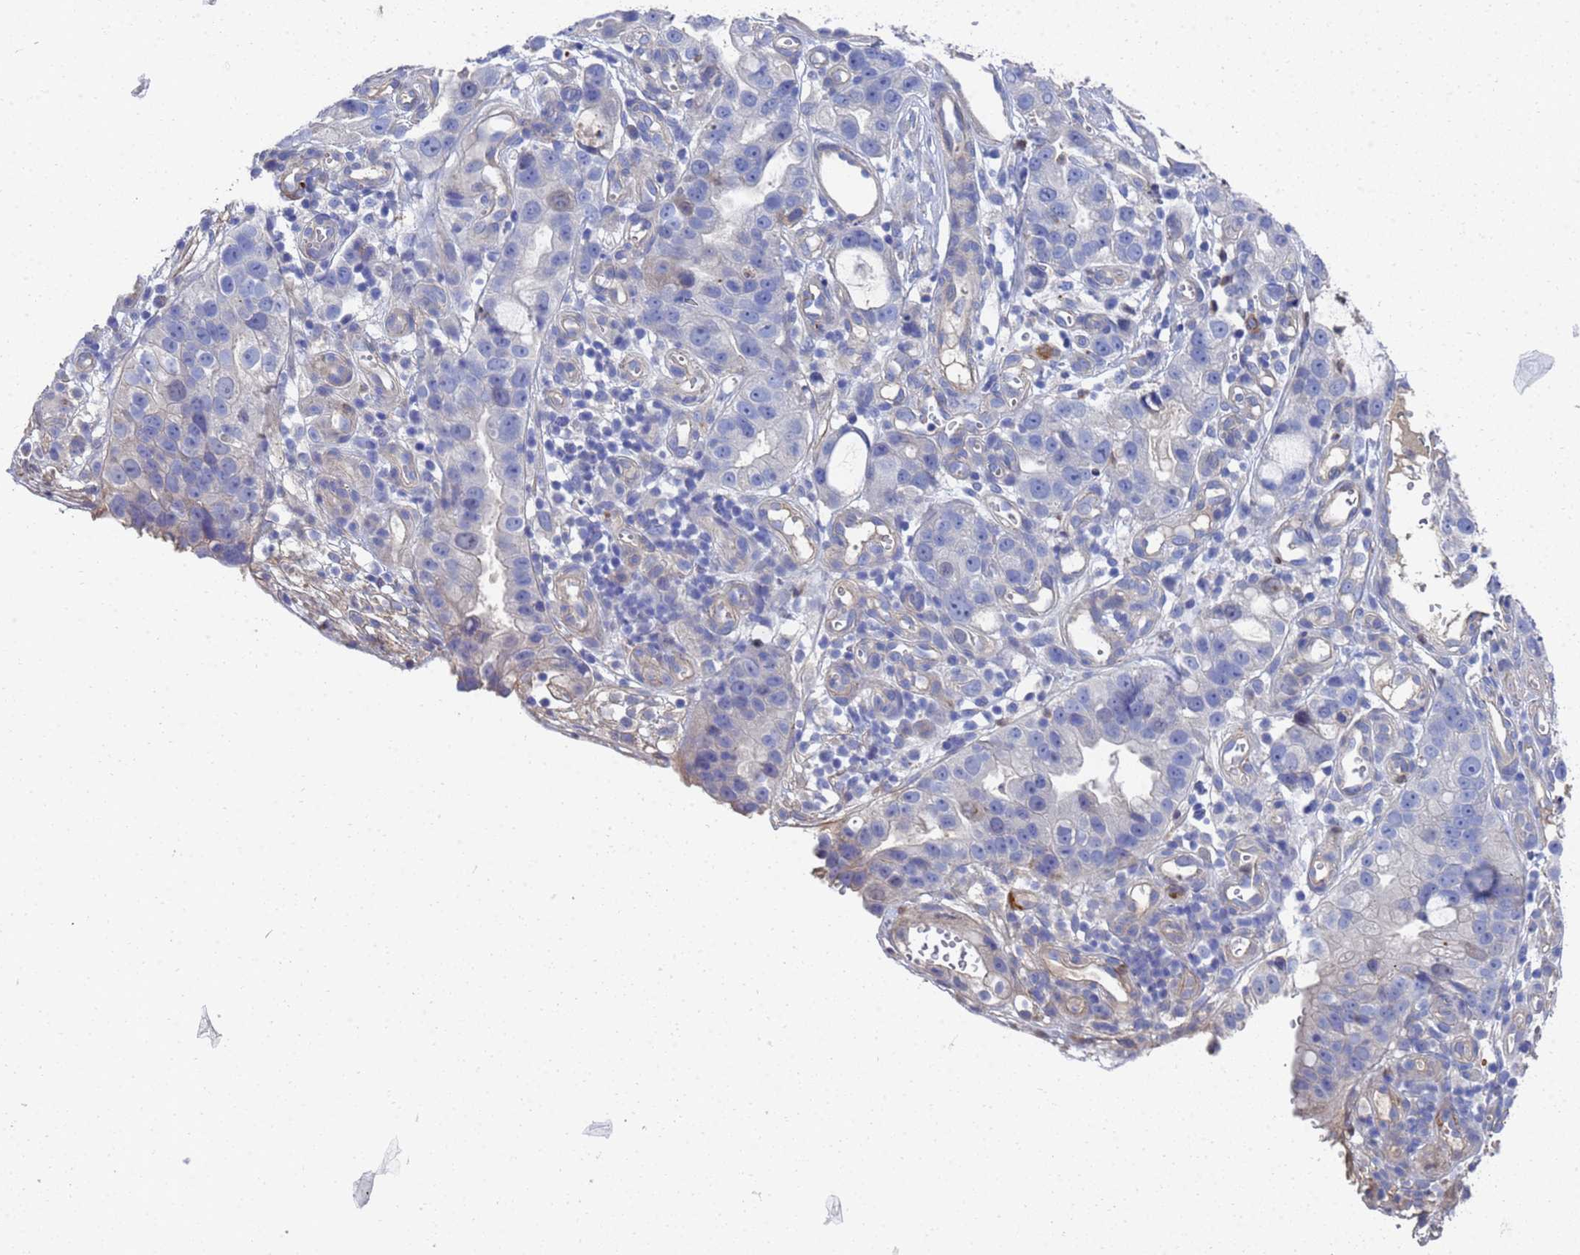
{"staining": {"intensity": "weak", "quantity": "<25%", "location": "cytoplasmic/membranous"}, "tissue": "stomach cancer", "cell_type": "Tumor cells", "image_type": "cancer", "snomed": [{"axis": "morphology", "description": "Adenocarcinoma, NOS"}, {"axis": "topography", "description": "Stomach"}], "caption": "There is no significant expression in tumor cells of stomach cancer (adenocarcinoma).", "gene": "LBX2", "patient": {"sex": "male", "age": 55}}